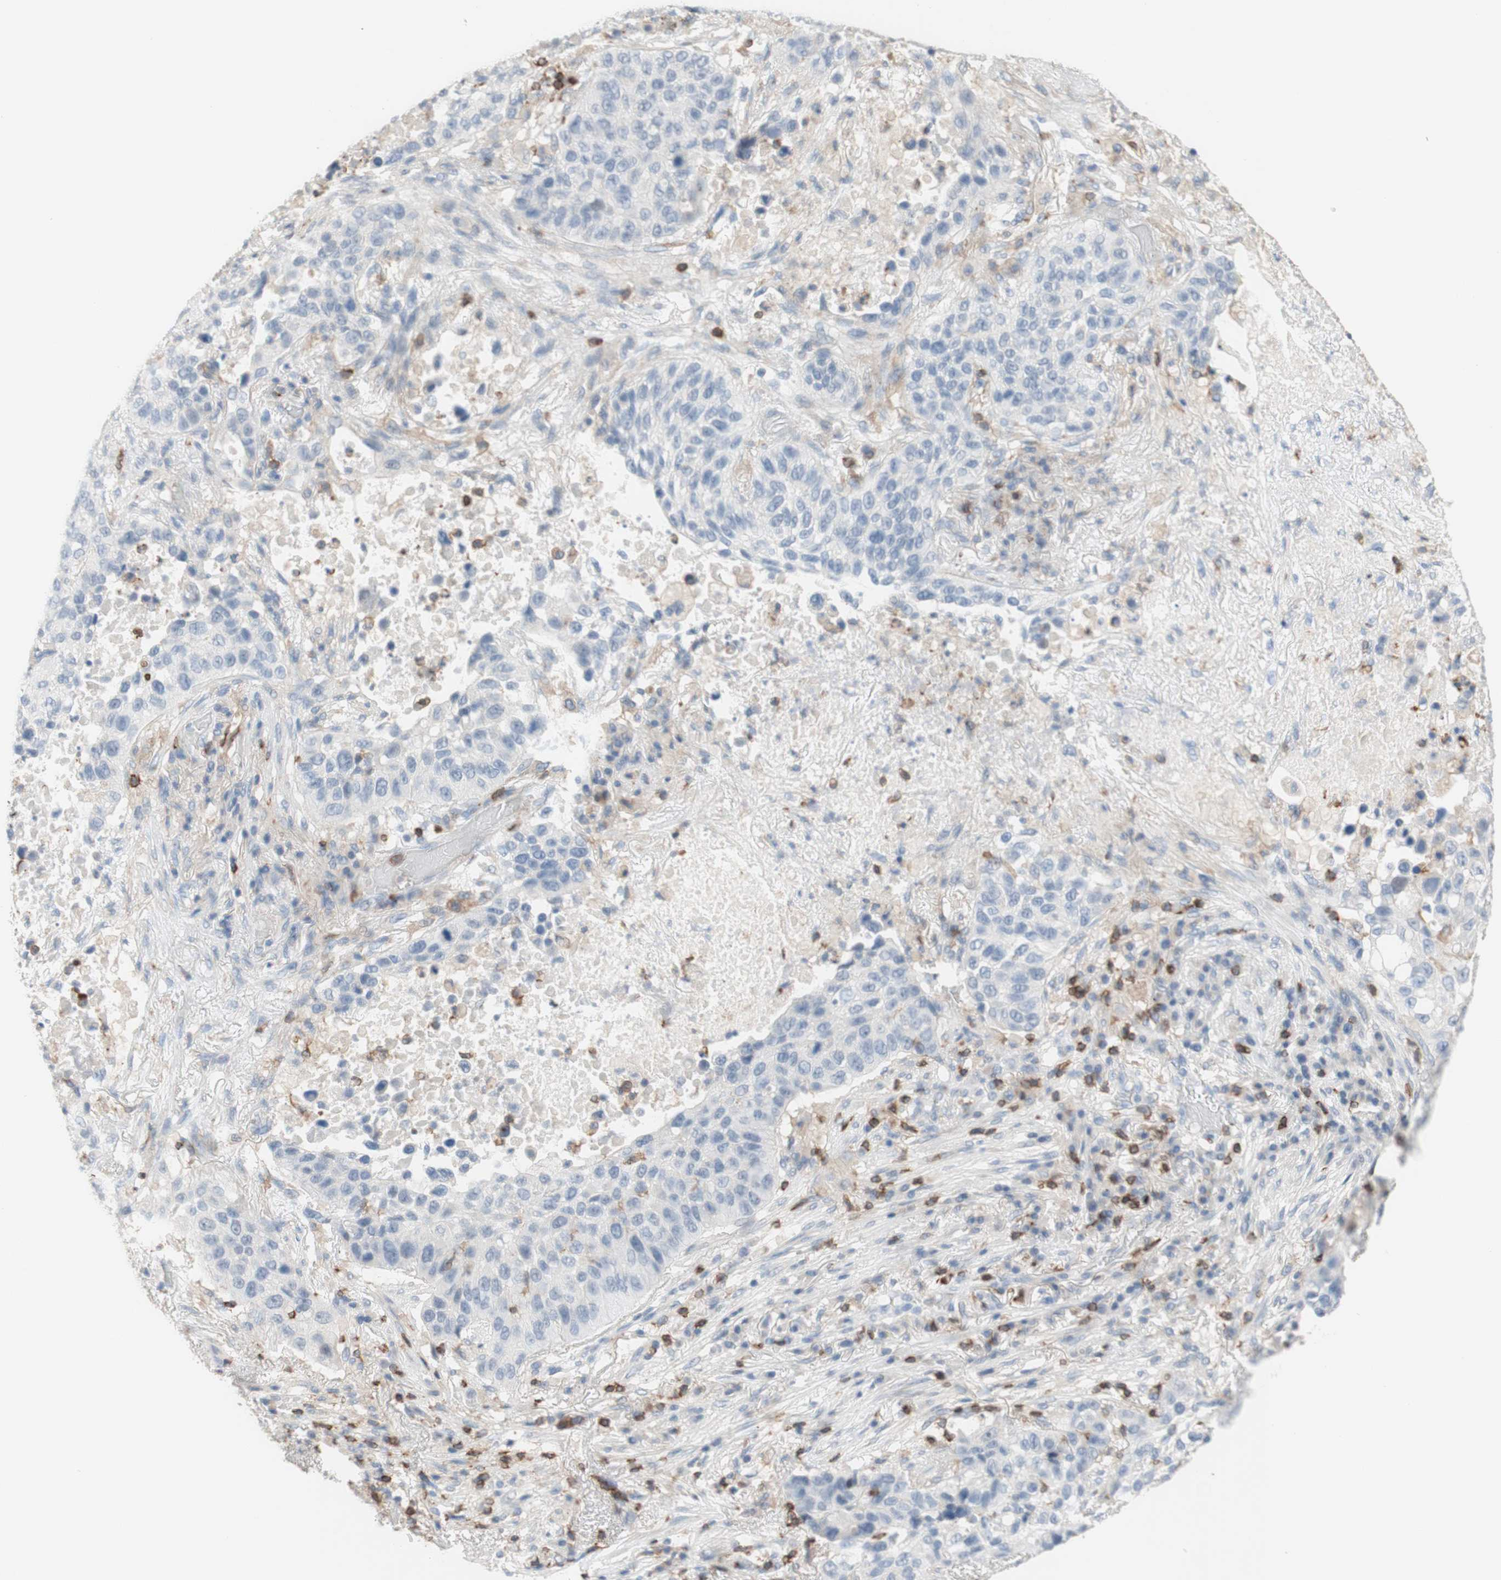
{"staining": {"intensity": "negative", "quantity": "none", "location": "none"}, "tissue": "lung cancer", "cell_type": "Tumor cells", "image_type": "cancer", "snomed": [{"axis": "morphology", "description": "Squamous cell carcinoma, NOS"}, {"axis": "topography", "description": "Lung"}], "caption": "High power microscopy micrograph of an immunohistochemistry (IHC) image of squamous cell carcinoma (lung), revealing no significant expression in tumor cells.", "gene": "SPINK6", "patient": {"sex": "male", "age": 57}}